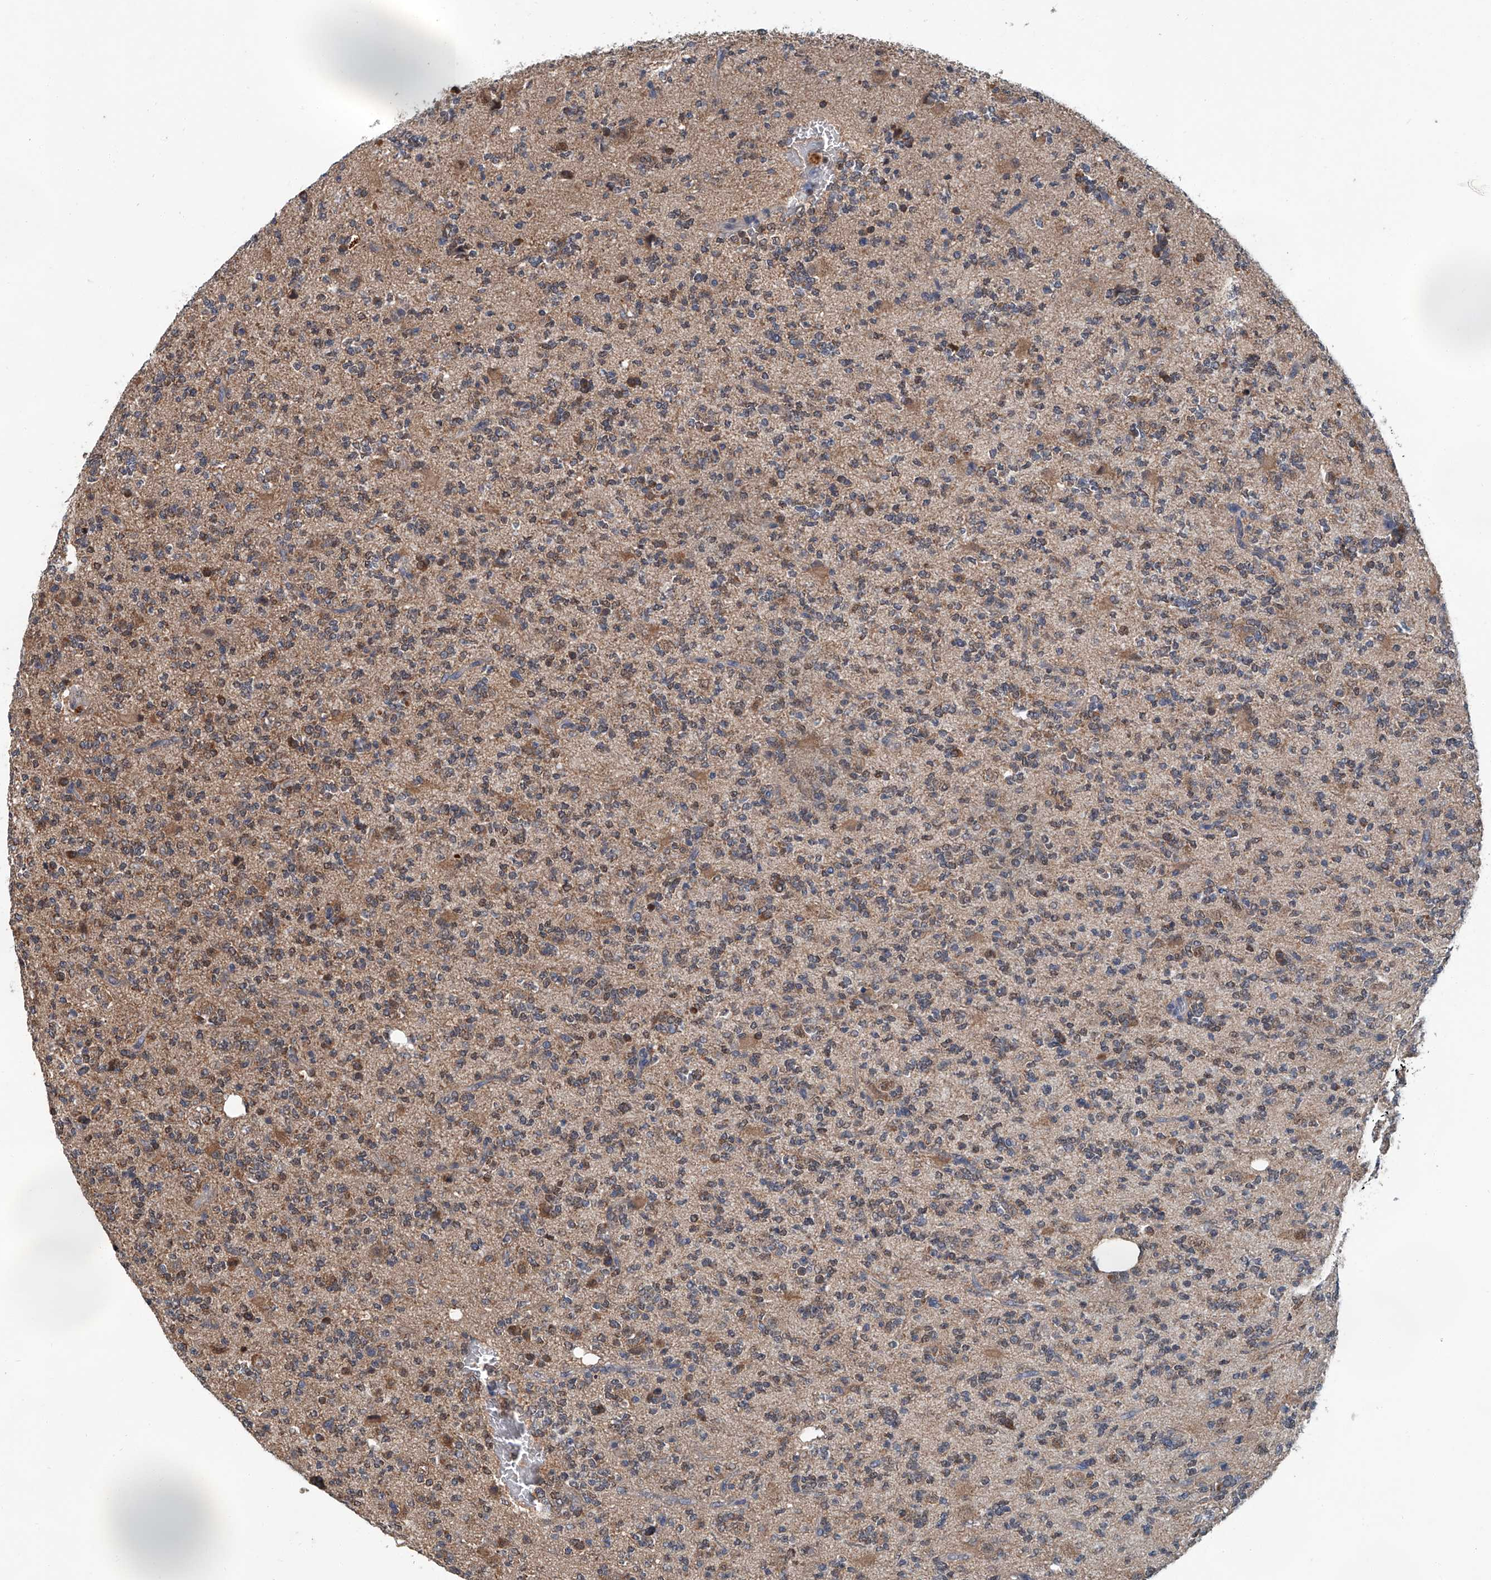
{"staining": {"intensity": "moderate", "quantity": "<25%", "location": "cytoplasmic/membranous"}, "tissue": "glioma", "cell_type": "Tumor cells", "image_type": "cancer", "snomed": [{"axis": "morphology", "description": "Glioma, malignant, High grade"}, {"axis": "topography", "description": "Brain"}], "caption": "High-grade glioma (malignant) stained with DAB (3,3'-diaminobenzidine) IHC reveals low levels of moderate cytoplasmic/membranous expression in about <25% of tumor cells. (brown staining indicates protein expression, while blue staining denotes nuclei).", "gene": "CLK1", "patient": {"sex": "female", "age": 62}}